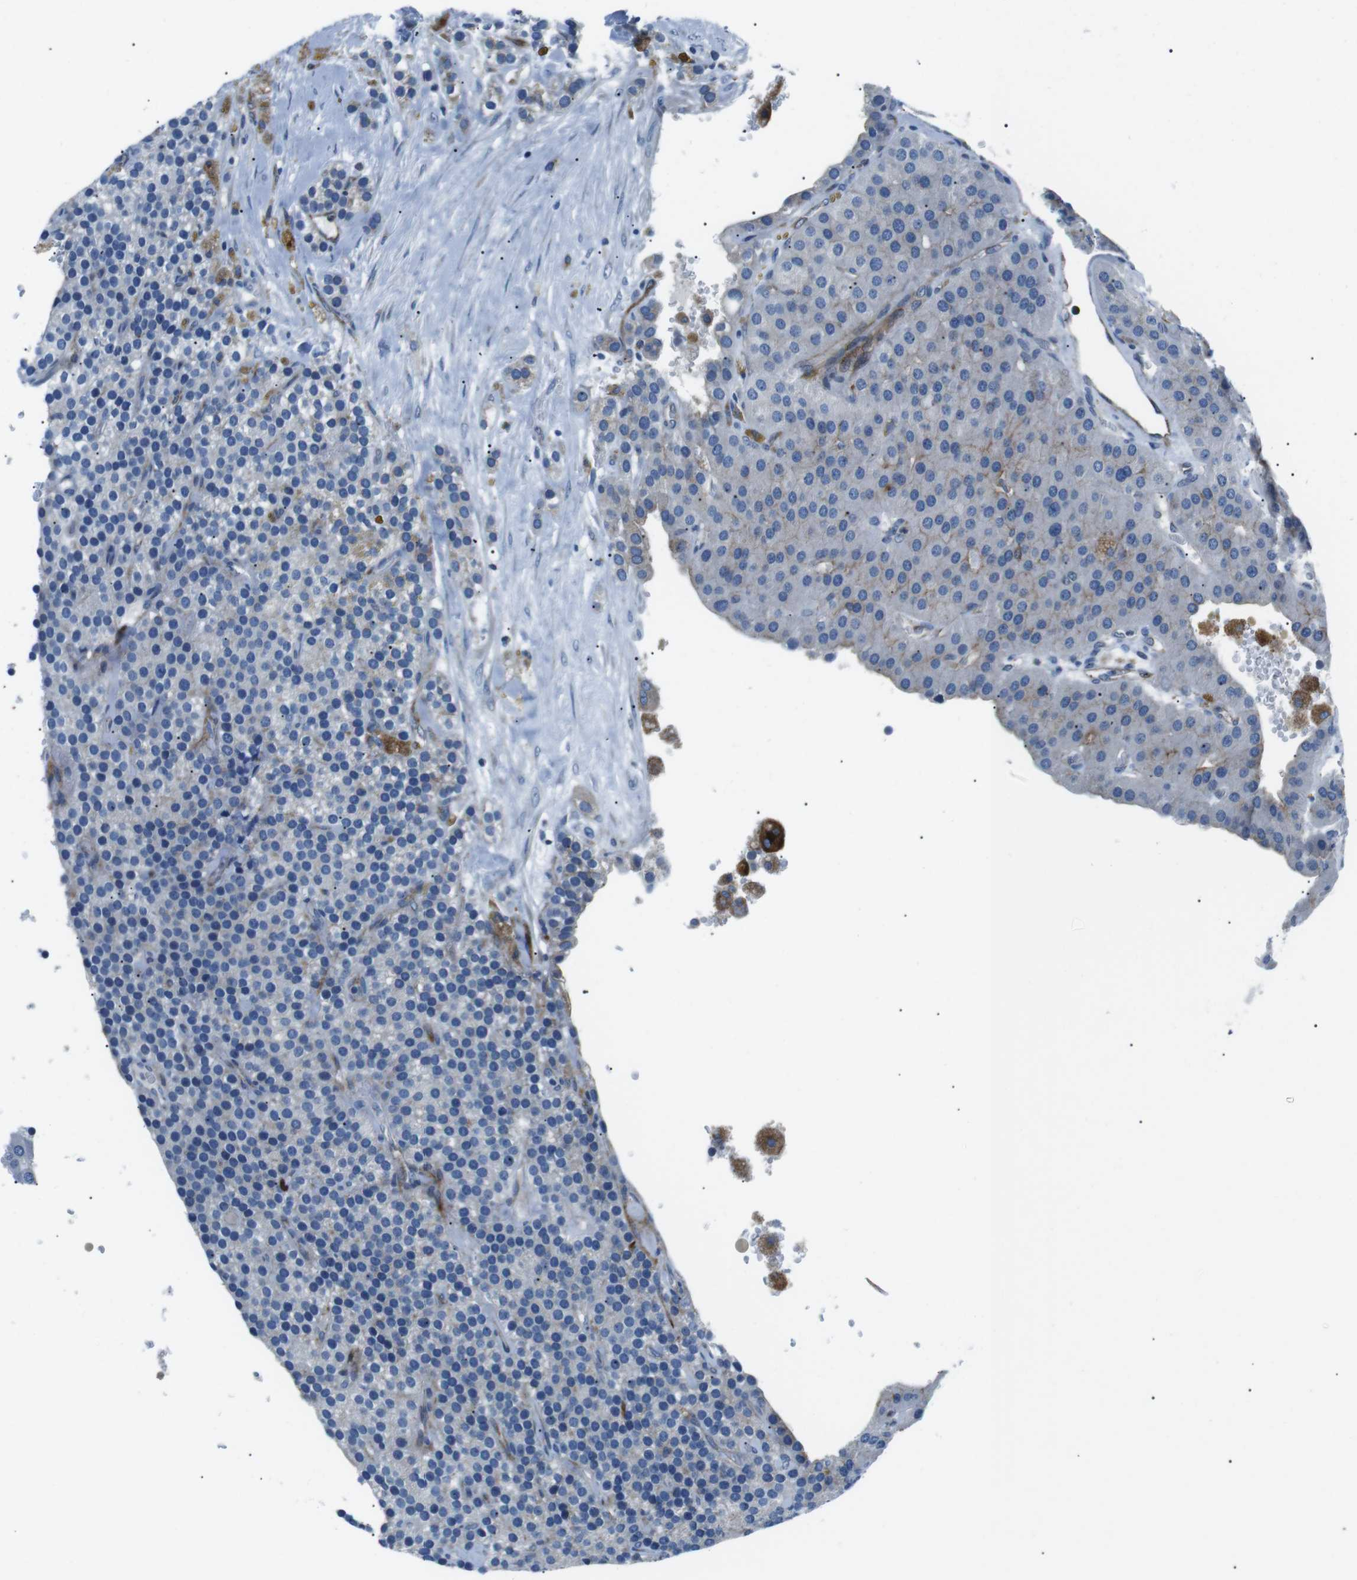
{"staining": {"intensity": "negative", "quantity": "none", "location": "none"}, "tissue": "parathyroid gland", "cell_type": "Glandular cells", "image_type": "normal", "snomed": [{"axis": "morphology", "description": "Normal tissue, NOS"}, {"axis": "morphology", "description": "Adenoma, NOS"}, {"axis": "topography", "description": "Parathyroid gland"}], "caption": "This is a image of immunohistochemistry staining of benign parathyroid gland, which shows no expression in glandular cells. (DAB IHC, high magnification).", "gene": "CSF2RA", "patient": {"sex": "female", "age": 86}}